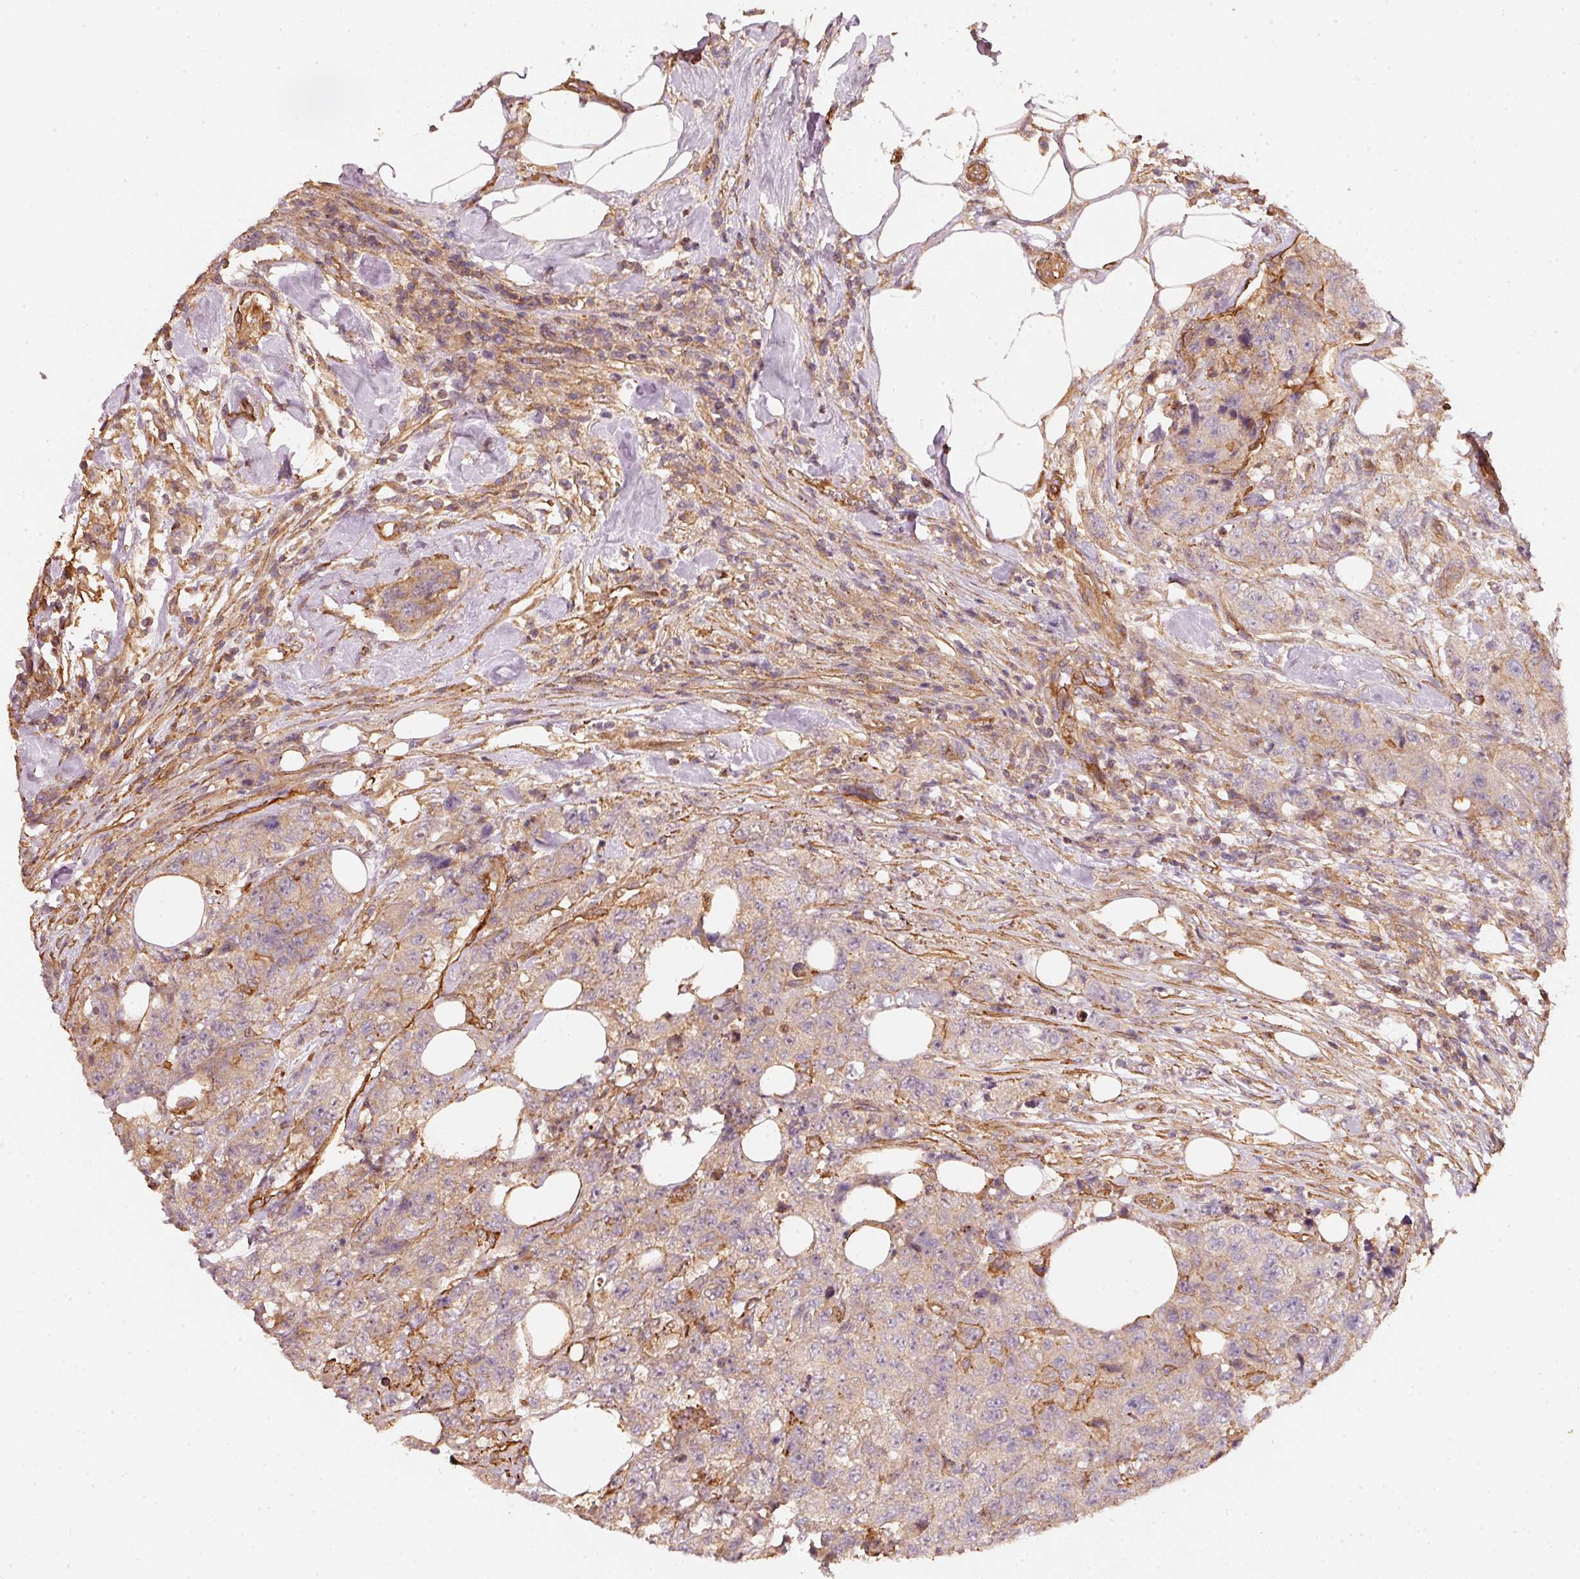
{"staining": {"intensity": "weak", "quantity": ">75%", "location": "cytoplasmic/membranous"}, "tissue": "urothelial cancer", "cell_type": "Tumor cells", "image_type": "cancer", "snomed": [{"axis": "morphology", "description": "Urothelial carcinoma, High grade"}, {"axis": "topography", "description": "Urinary bladder"}], "caption": "Tumor cells show weak cytoplasmic/membranous staining in approximately >75% of cells in high-grade urothelial carcinoma.", "gene": "CEP95", "patient": {"sex": "female", "age": 78}}